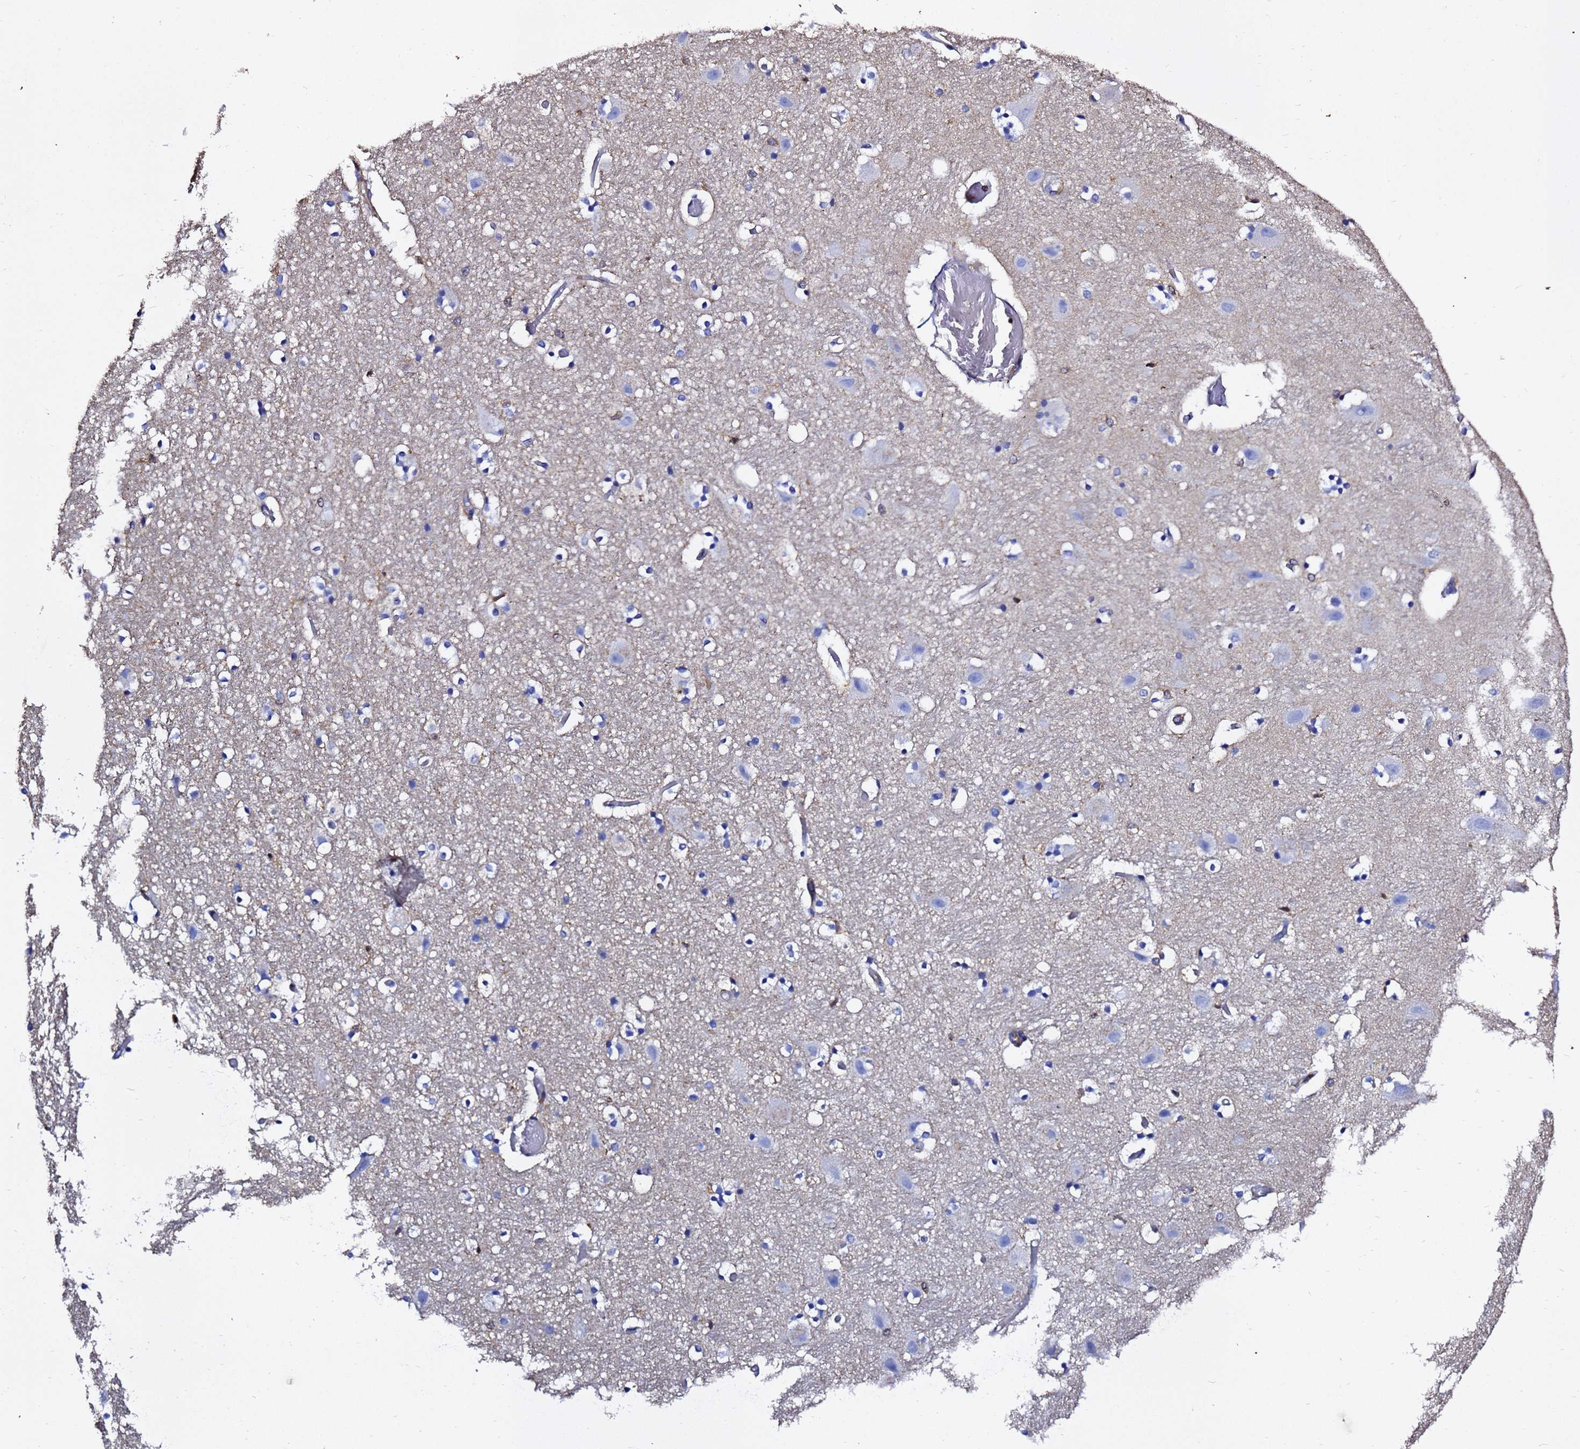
{"staining": {"intensity": "negative", "quantity": "none", "location": "none"}, "tissue": "hippocampus", "cell_type": "Glial cells", "image_type": "normal", "snomed": [{"axis": "morphology", "description": "Normal tissue, NOS"}, {"axis": "topography", "description": "Hippocampus"}], "caption": "An immunohistochemistry (IHC) histopathology image of benign hippocampus is shown. There is no staining in glial cells of hippocampus. Brightfield microscopy of IHC stained with DAB (3,3'-diaminobenzidine) (brown) and hematoxylin (blue), captured at high magnification.", "gene": "ACTA1", "patient": {"sex": "female", "age": 52}}